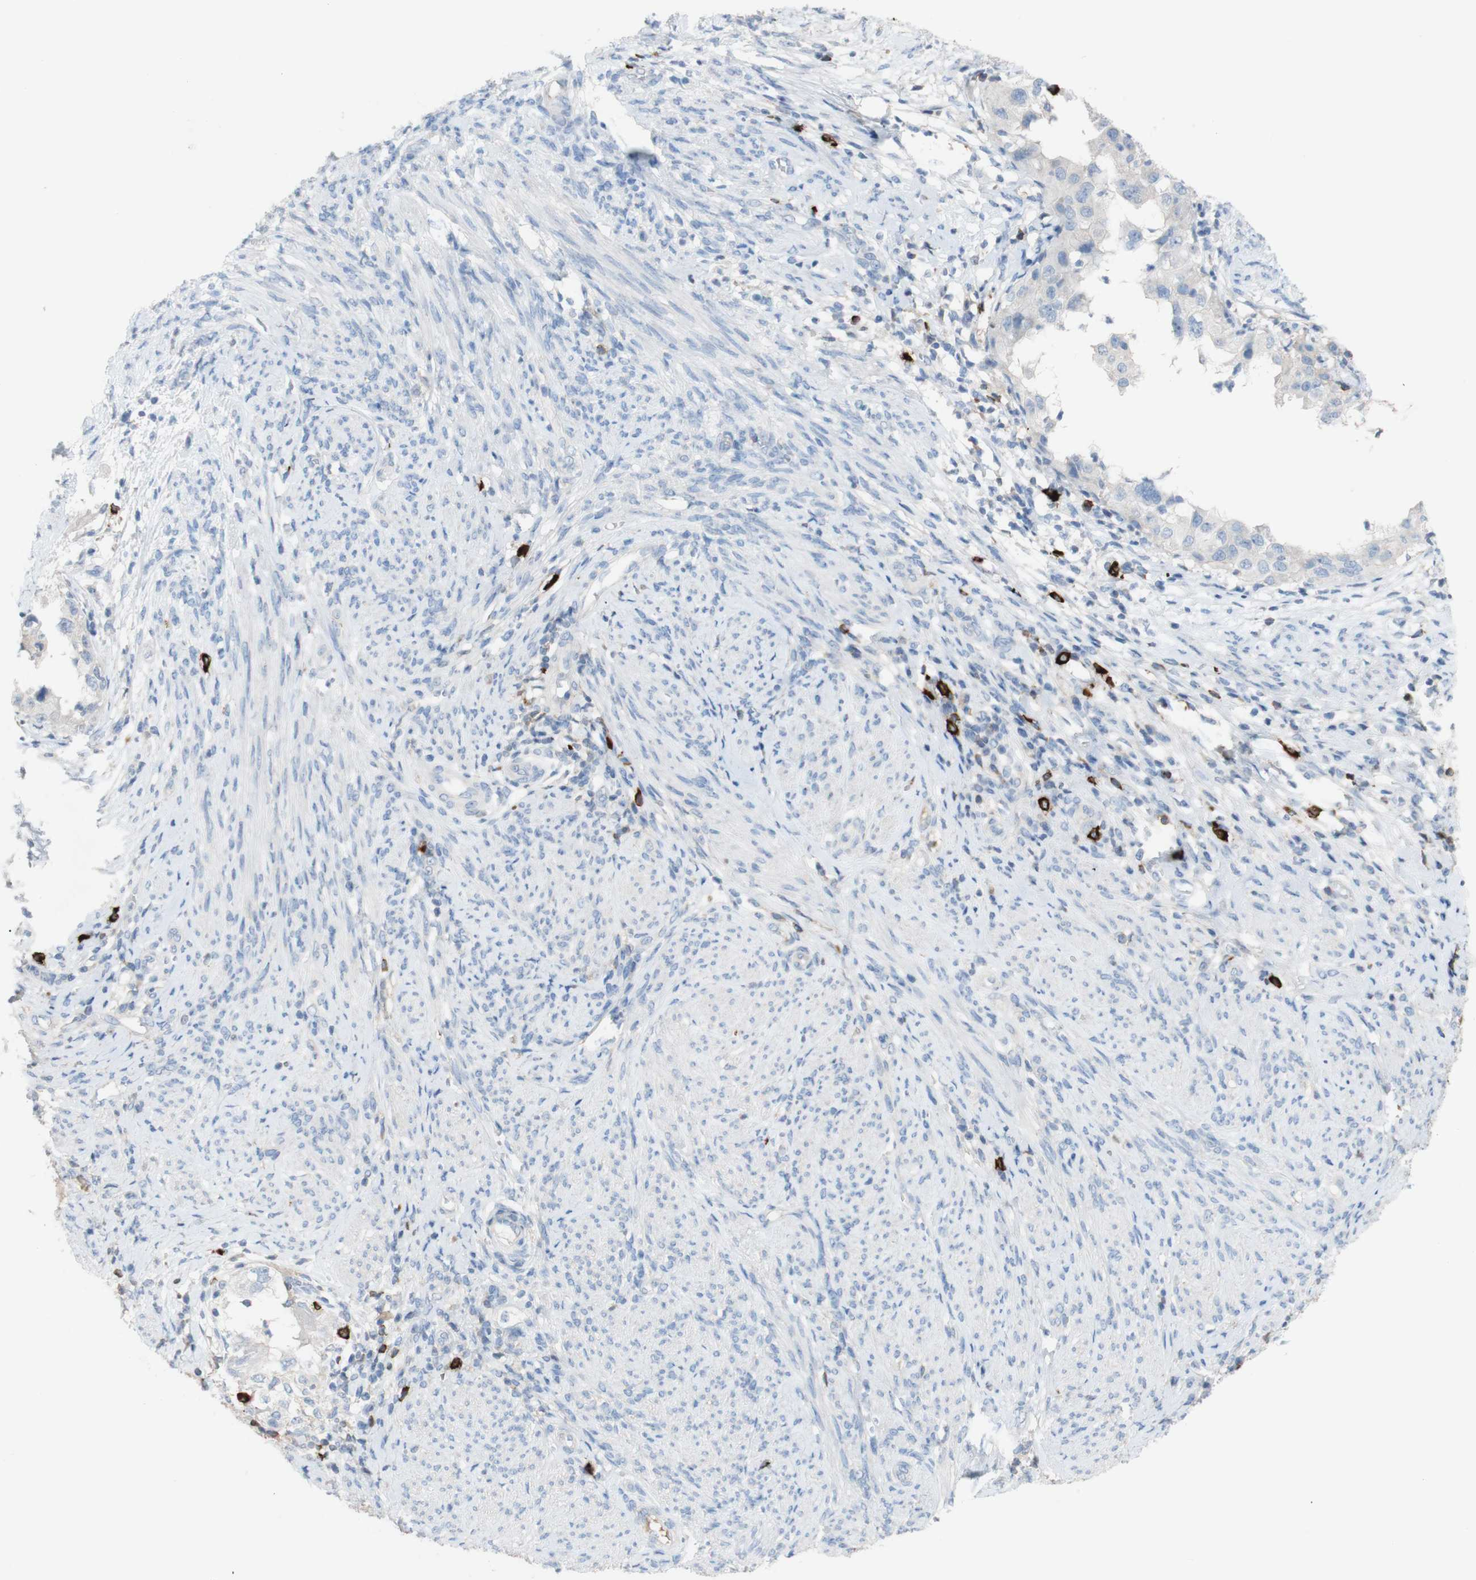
{"staining": {"intensity": "negative", "quantity": "none", "location": "none"}, "tissue": "endometrial cancer", "cell_type": "Tumor cells", "image_type": "cancer", "snomed": [{"axis": "morphology", "description": "Adenocarcinoma, NOS"}, {"axis": "topography", "description": "Endometrium"}], "caption": "Micrograph shows no protein expression in tumor cells of adenocarcinoma (endometrial) tissue.", "gene": "PACSIN1", "patient": {"sex": "female", "age": 85}}